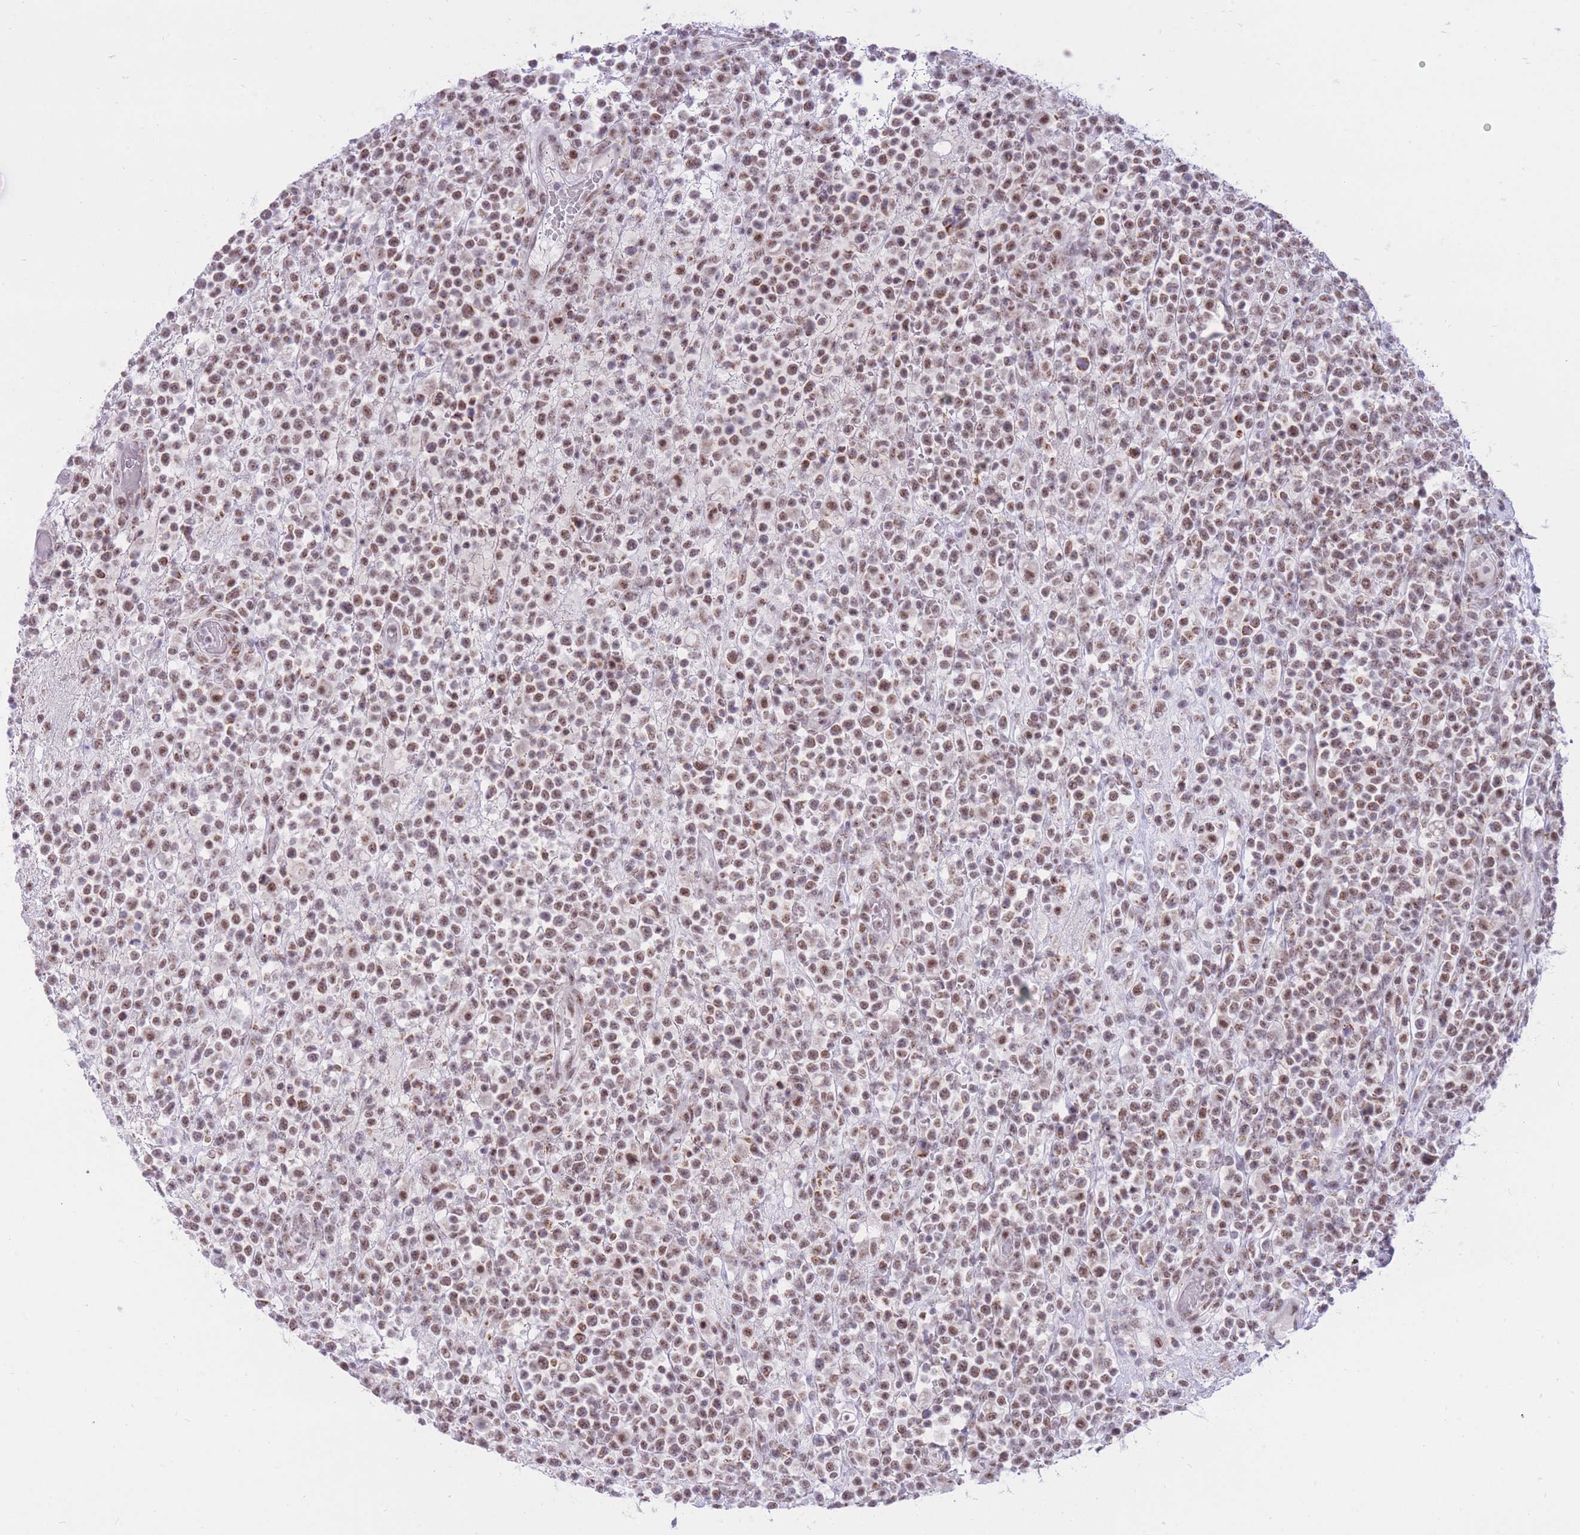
{"staining": {"intensity": "moderate", "quantity": ">75%", "location": "nuclear"}, "tissue": "lymphoma", "cell_type": "Tumor cells", "image_type": "cancer", "snomed": [{"axis": "morphology", "description": "Malignant lymphoma, non-Hodgkin's type, High grade"}, {"axis": "topography", "description": "Colon"}], "caption": "Protein analysis of lymphoma tissue exhibits moderate nuclear positivity in about >75% of tumor cells.", "gene": "CYP2B6", "patient": {"sex": "female", "age": 53}}